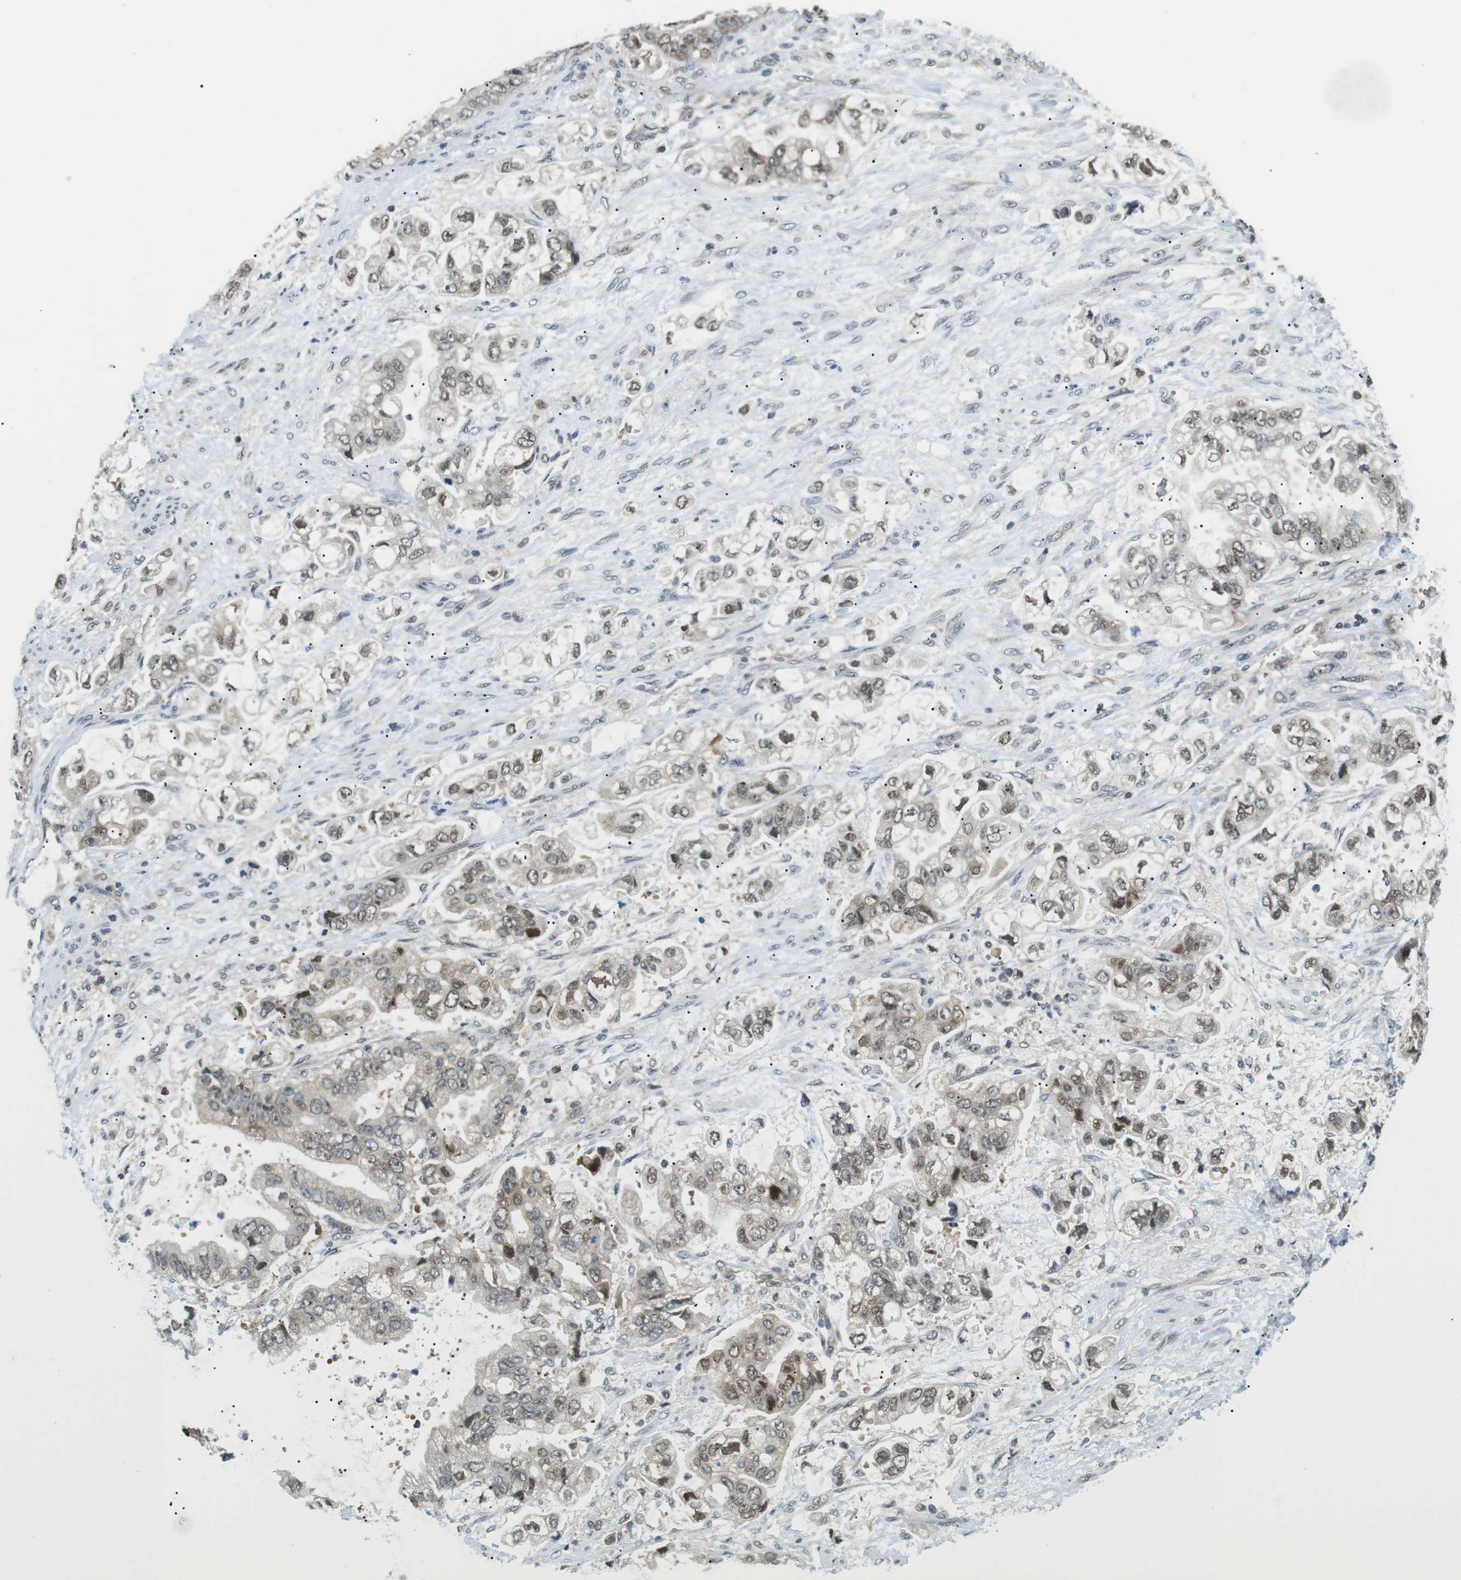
{"staining": {"intensity": "weak", "quantity": "25%-75%", "location": "cytoplasmic/membranous,nuclear"}, "tissue": "stomach cancer", "cell_type": "Tumor cells", "image_type": "cancer", "snomed": [{"axis": "morphology", "description": "Normal tissue, NOS"}, {"axis": "morphology", "description": "Adenocarcinoma, NOS"}, {"axis": "topography", "description": "Stomach"}], "caption": "IHC of human stomach cancer (adenocarcinoma) displays low levels of weak cytoplasmic/membranous and nuclear positivity in approximately 25%-75% of tumor cells.", "gene": "CSNK2B", "patient": {"sex": "male", "age": 62}}